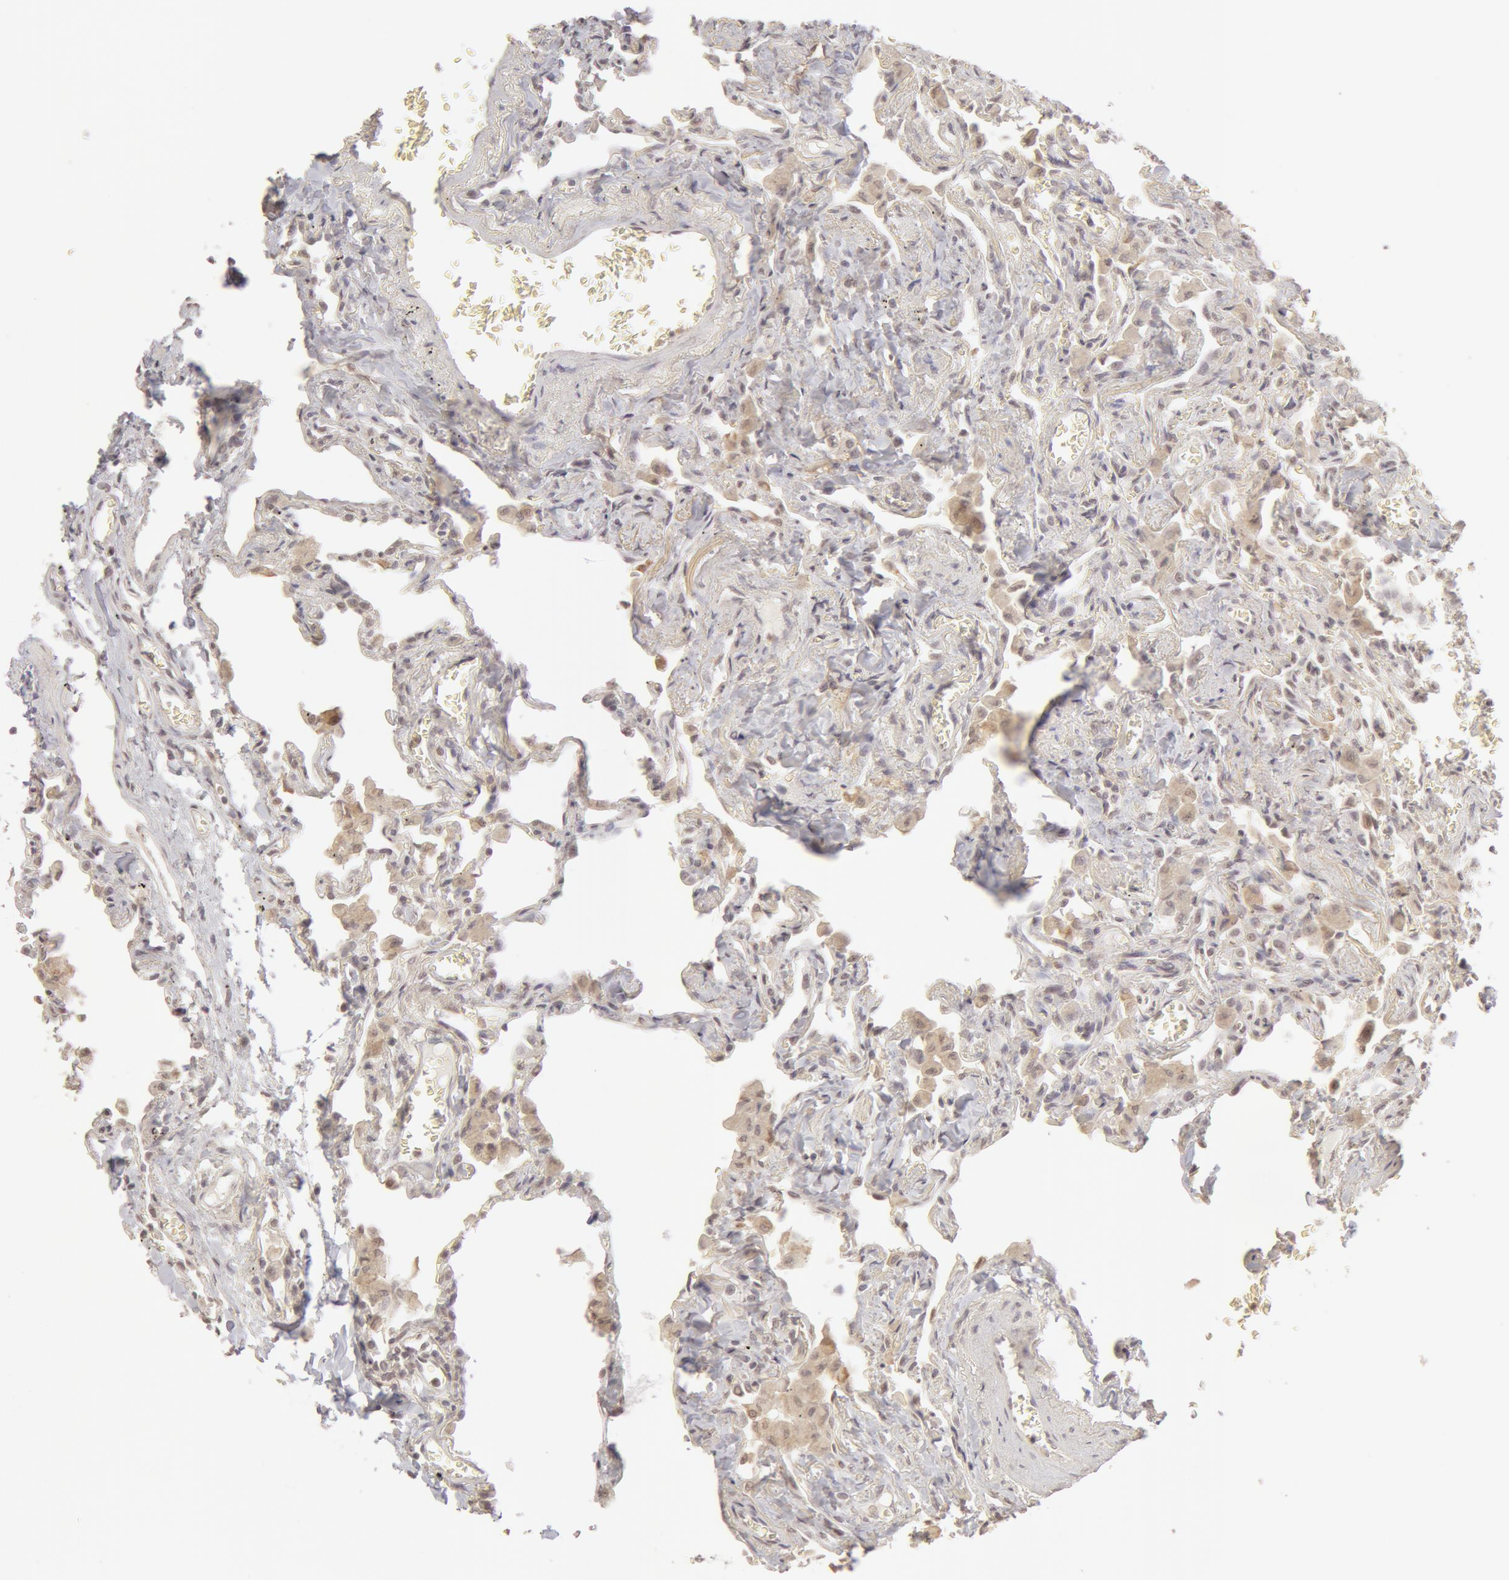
{"staining": {"intensity": "weak", "quantity": ">75%", "location": "cytoplasmic/membranous"}, "tissue": "lung", "cell_type": "Alveolar cells", "image_type": "normal", "snomed": [{"axis": "morphology", "description": "Normal tissue, NOS"}, {"axis": "topography", "description": "Lung"}], "caption": "Protein staining of benign lung reveals weak cytoplasmic/membranous staining in approximately >75% of alveolar cells. The staining was performed using DAB (3,3'-diaminobenzidine), with brown indicating positive protein expression. Nuclei are stained blue with hematoxylin.", "gene": "ADAM10", "patient": {"sex": "male", "age": 73}}